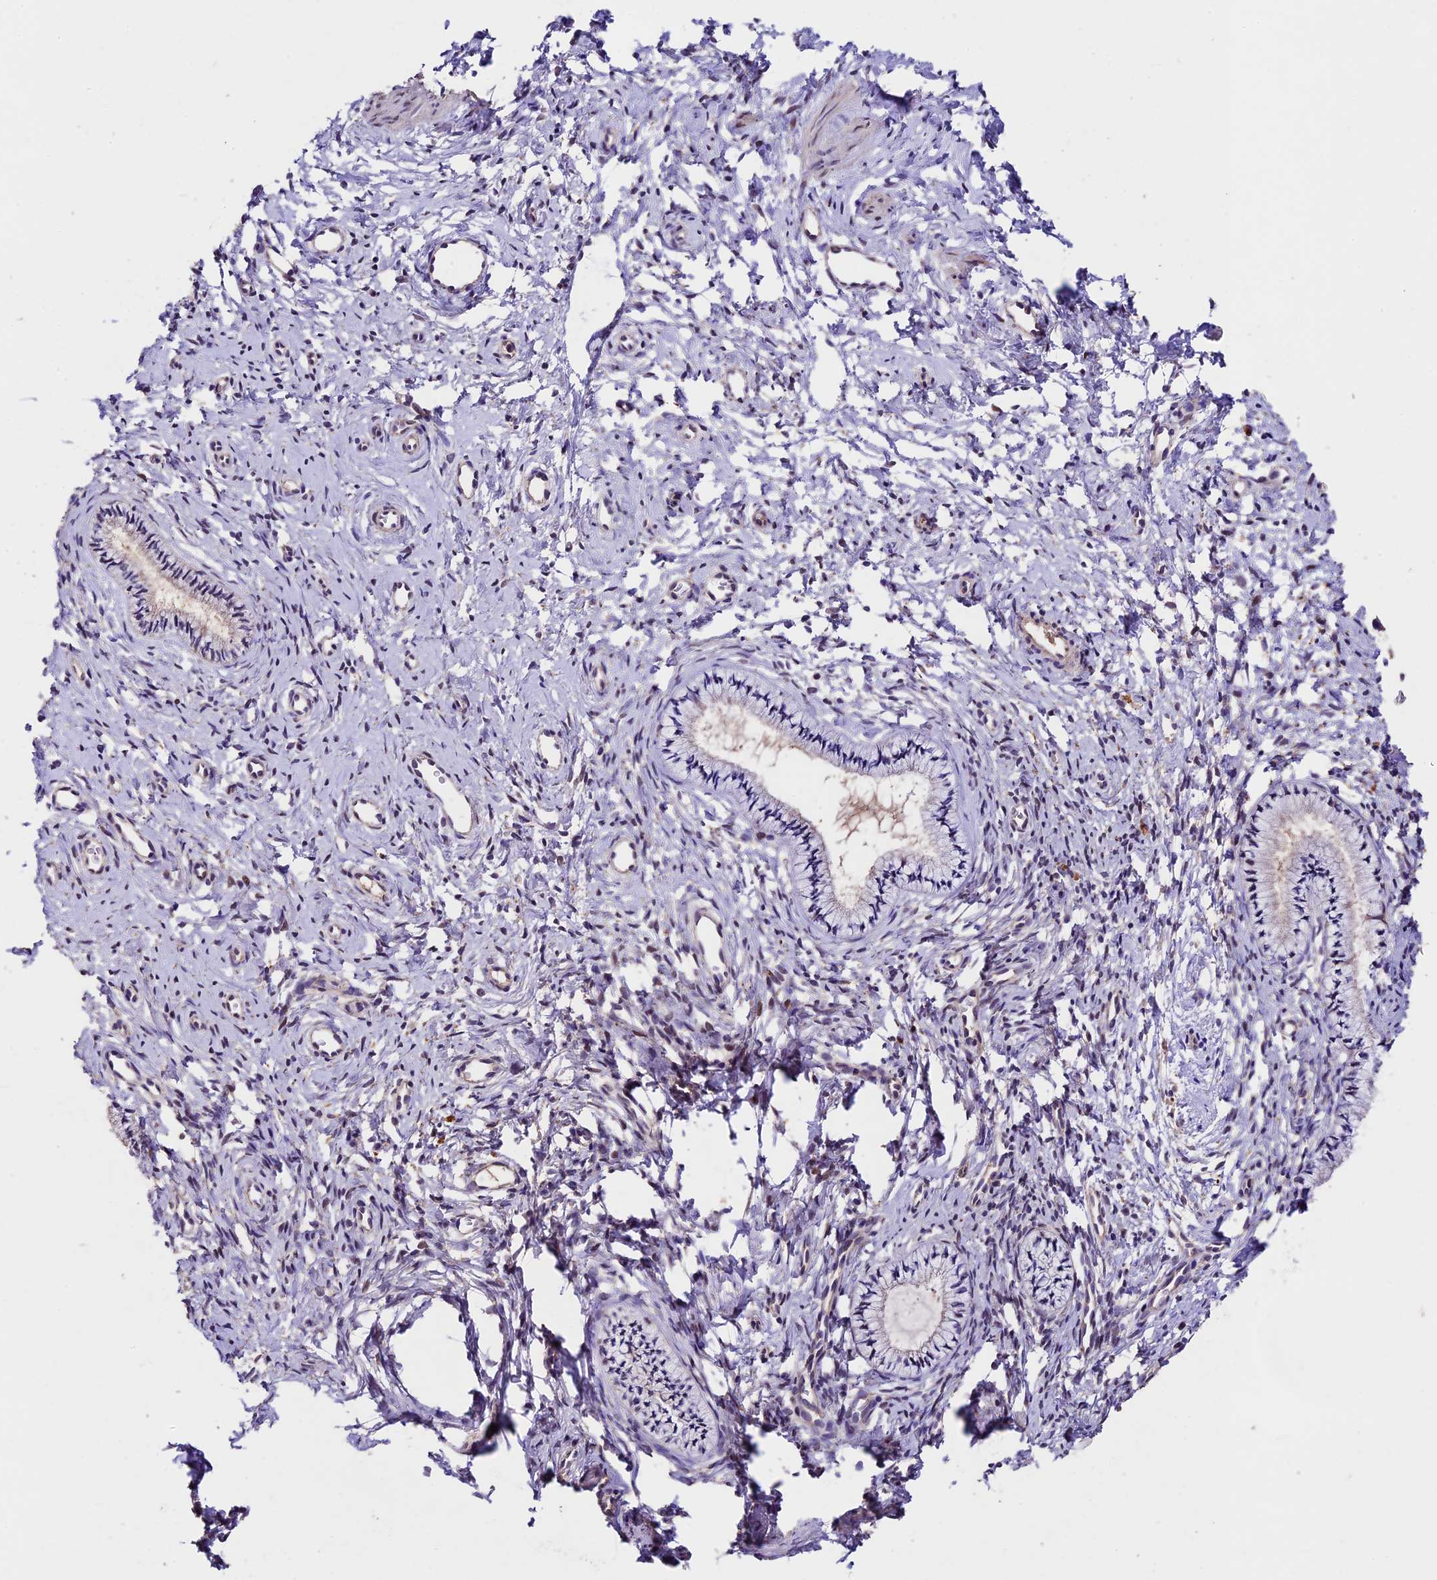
{"staining": {"intensity": "weak", "quantity": "25%-75%", "location": "cytoplasmic/membranous,nuclear"}, "tissue": "cervix", "cell_type": "Glandular cells", "image_type": "normal", "snomed": [{"axis": "morphology", "description": "Normal tissue, NOS"}, {"axis": "topography", "description": "Cervix"}], "caption": "Glandular cells demonstrate low levels of weak cytoplasmic/membranous,nuclear positivity in about 25%-75% of cells in normal human cervix.", "gene": "SBNO2", "patient": {"sex": "female", "age": 57}}